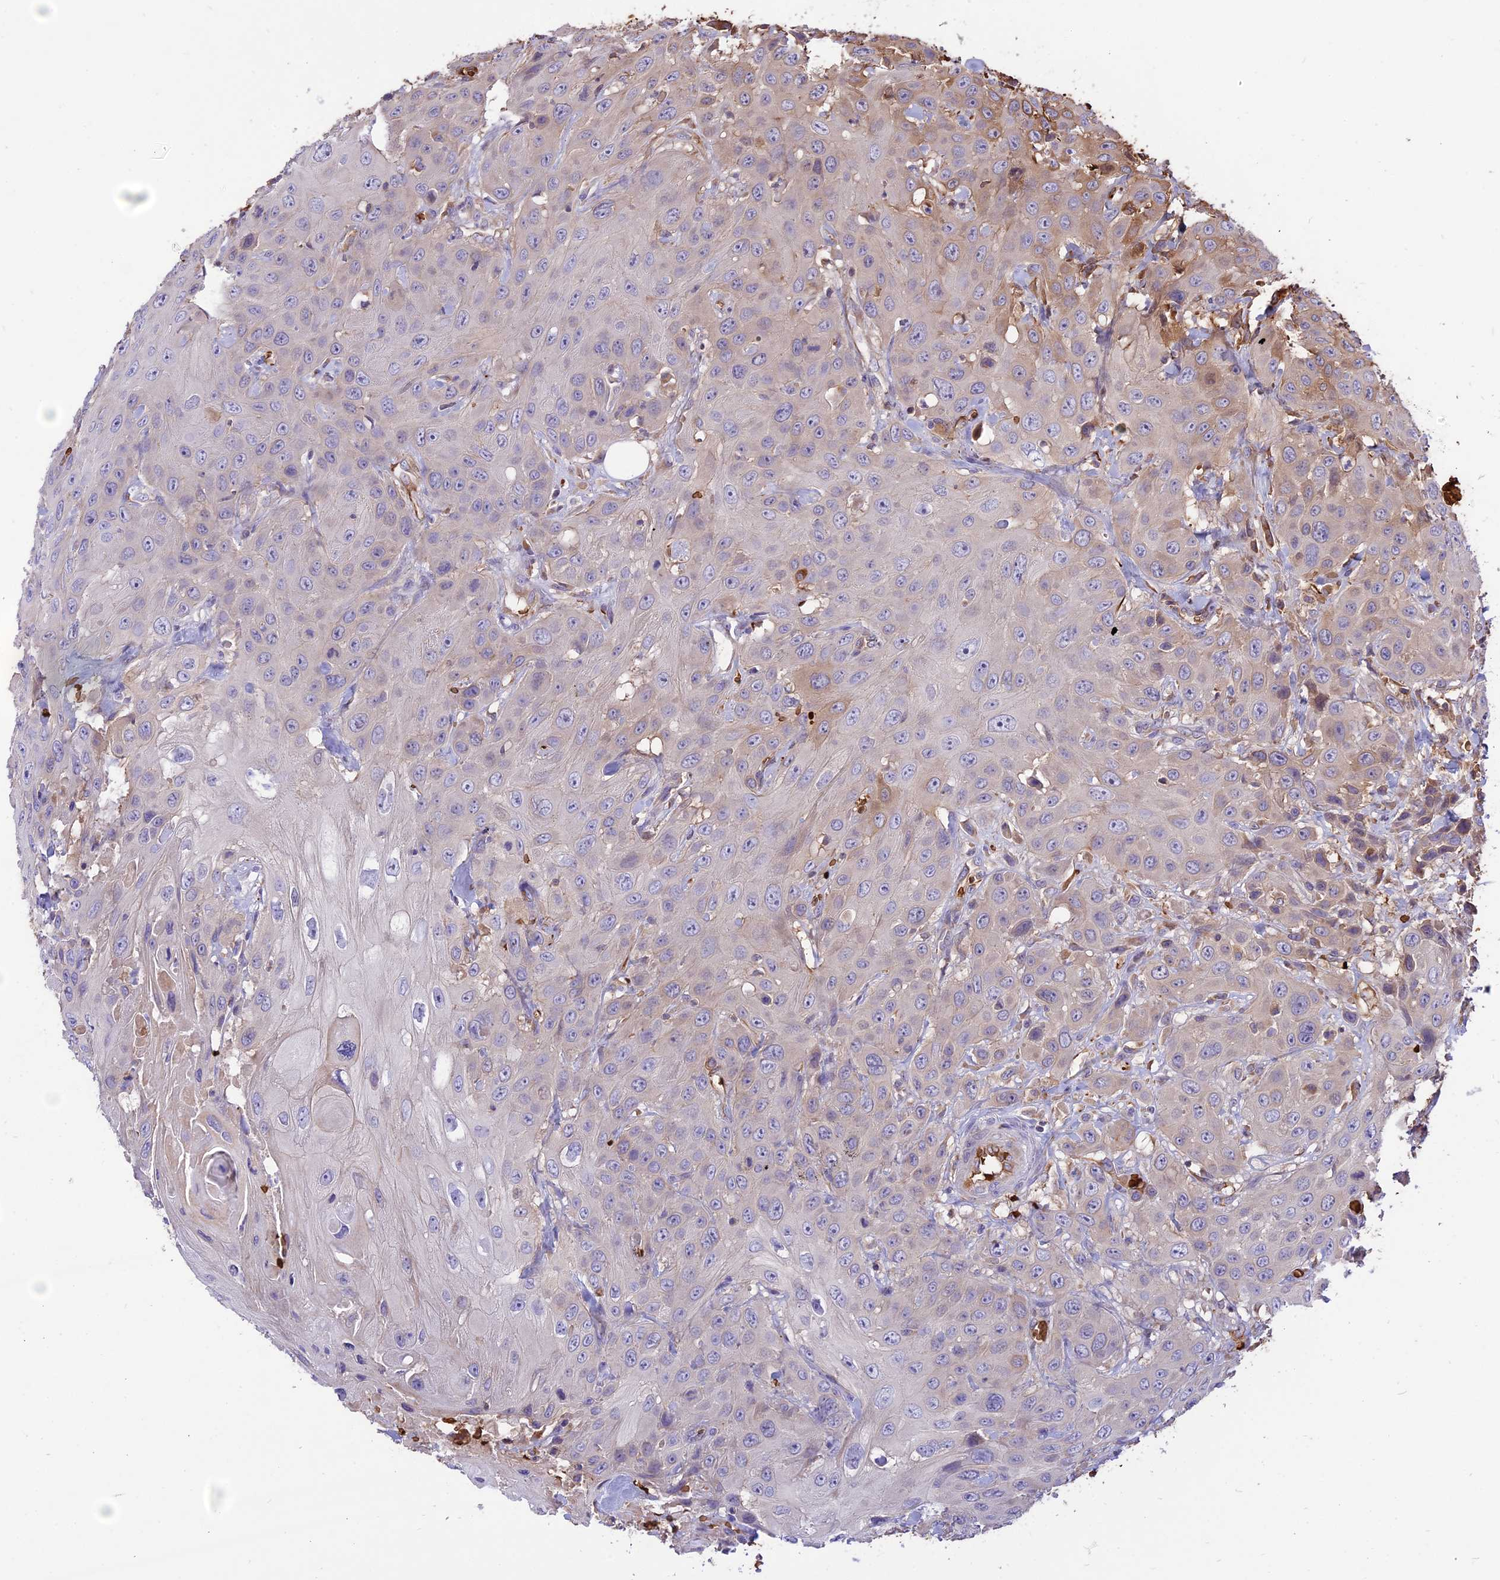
{"staining": {"intensity": "weak", "quantity": "<25%", "location": "cytoplasmic/membranous"}, "tissue": "head and neck cancer", "cell_type": "Tumor cells", "image_type": "cancer", "snomed": [{"axis": "morphology", "description": "Squamous cell carcinoma, NOS"}, {"axis": "topography", "description": "Head-Neck"}], "caption": "Tumor cells show no significant expression in head and neck squamous cell carcinoma.", "gene": "TTC4", "patient": {"sex": "male", "age": 81}}